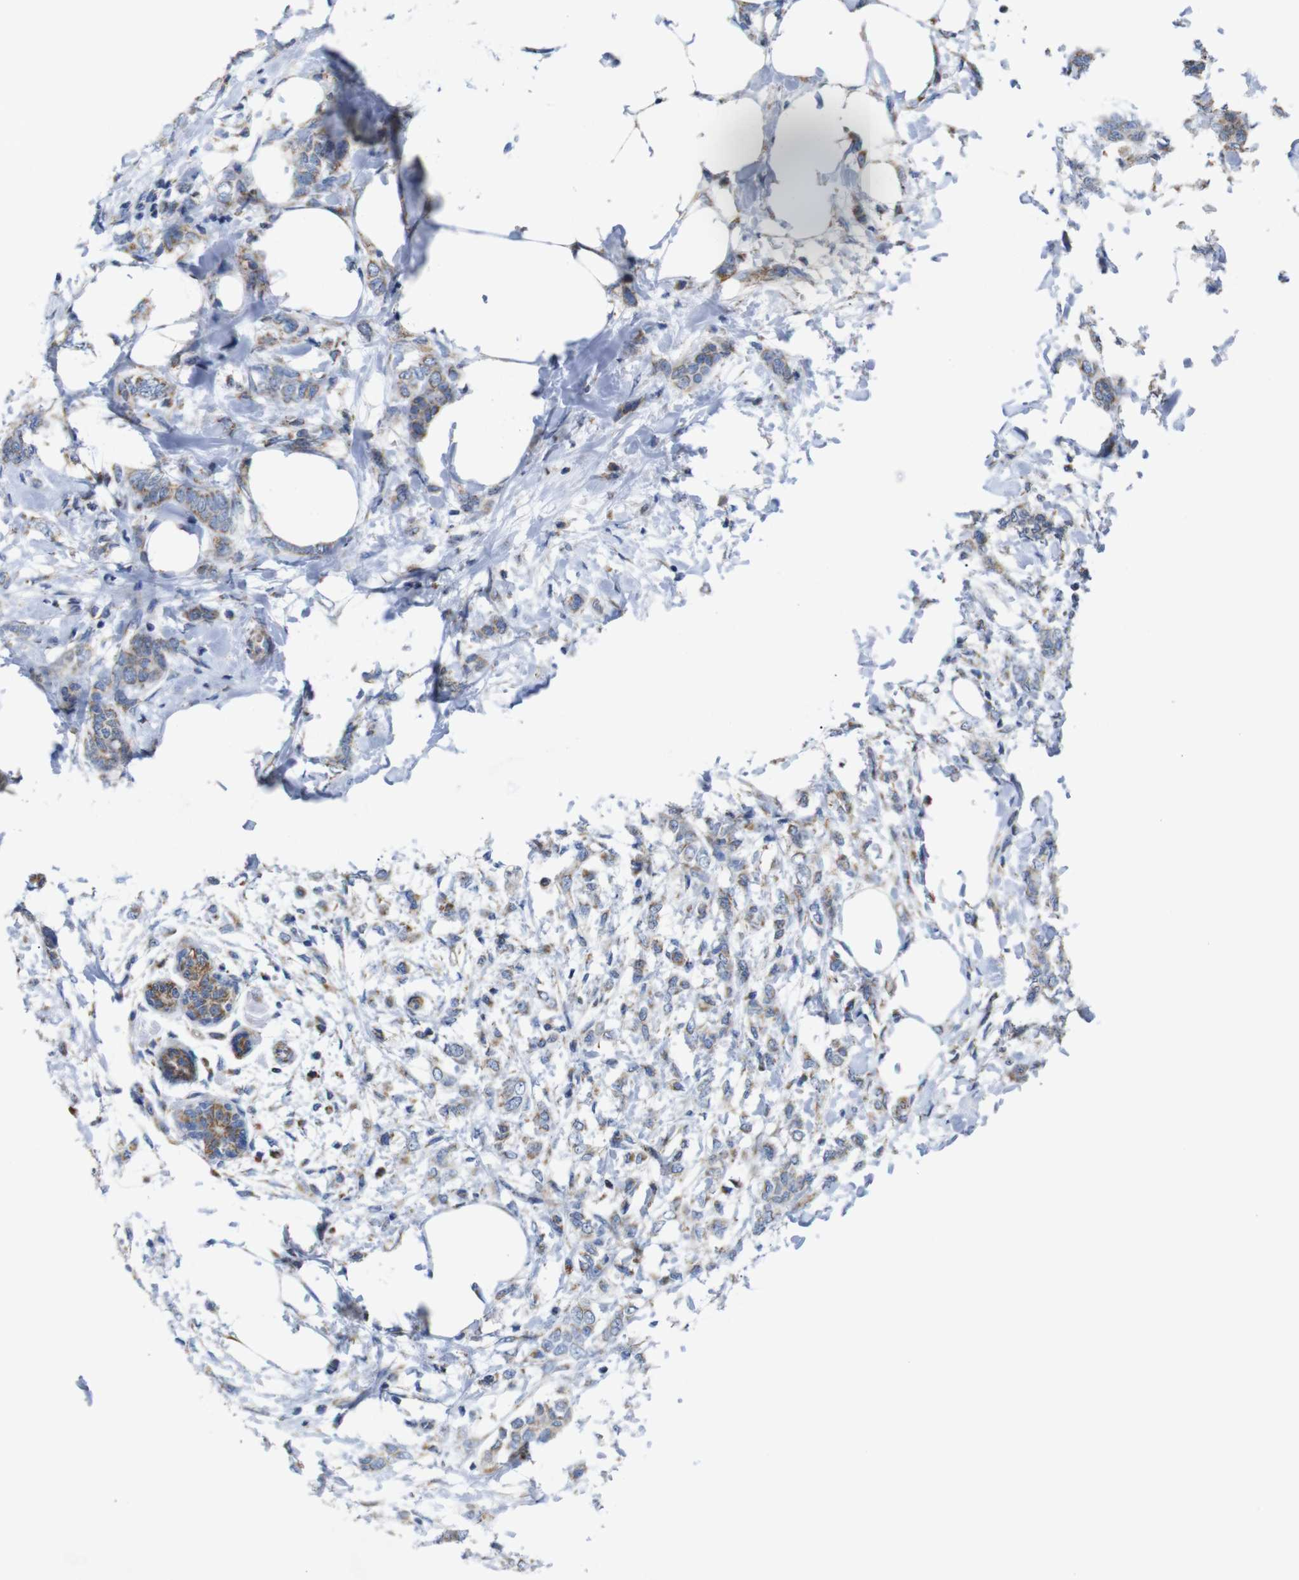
{"staining": {"intensity": "moderate", "quantity": "<25%", "location": "cytoplasmic/membranous"}, "tissue": "breast cancer", "cell_type": "Tumor cells", "image_type": "cancer", "snomed": [{"axis": "morphology", "description": "Lobular carcinoma, in situ"}, {"axis": "morphology", "description": "Lobular carcinoma"}, {"axis": "topography", "description": "Breast"}], "caption": "Immunohistochemistry (DAB) staining of human breast lobular carcinoma in situ exhibits moderate cytoplasmic/membranous protein staining in approximately <25% of tumor cells.", "gene": "FAM171B", "patient": {"sex": "female", "age": 41}}